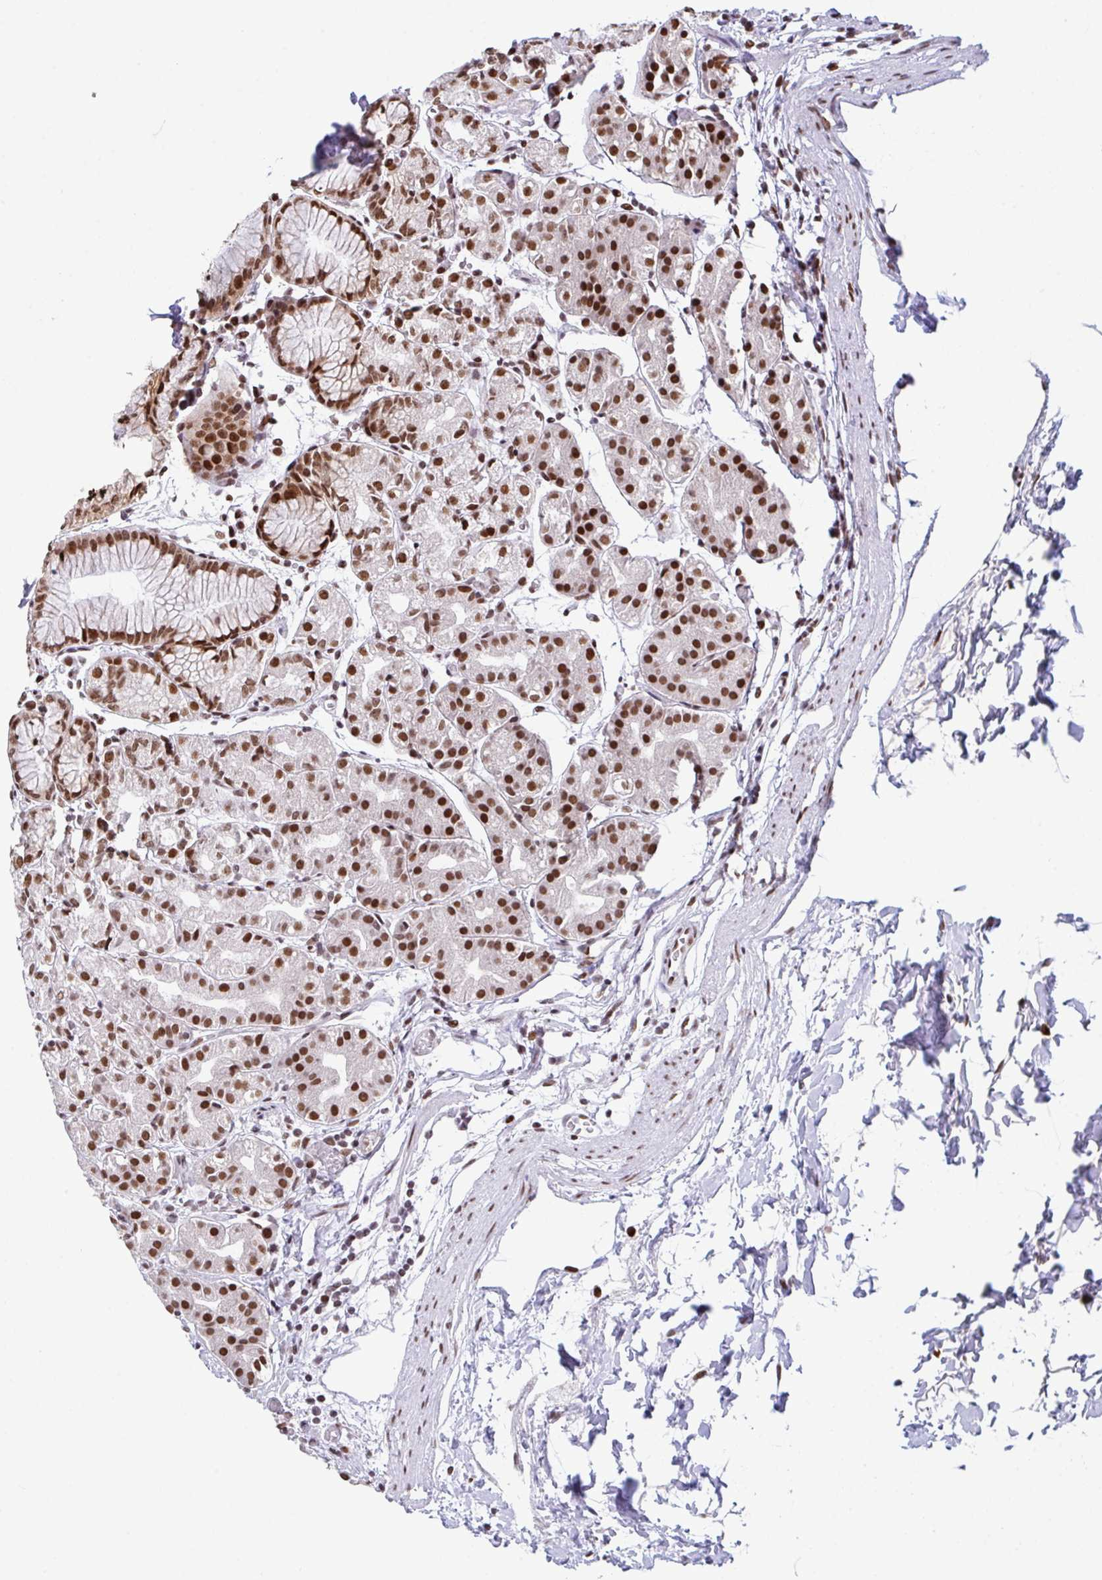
{"staining": {"intensity": "strong", "quantity": ">75%", "location": "nuclear"}, "tissue": "stomach", "cell_type": "Glandular cells", "image_type": "normal", "snomed": [{"axis": "morphology", "description": "Normal tissue, NOS"}, {"axis": "topography", "description": "Stomach"}], "caption": "IHC staining of unremarkable stomach, which reveals high levels of strong nuclear staining in approximately >75% of glandular cells indicating strong nuclear protein positivity. The staining was performed using DAB (brown) for protein detection and nuclei were counterstained in hematoxylin (blue).", "gene": "CLP1", "patient": {"sex": "female", "age": 57}}